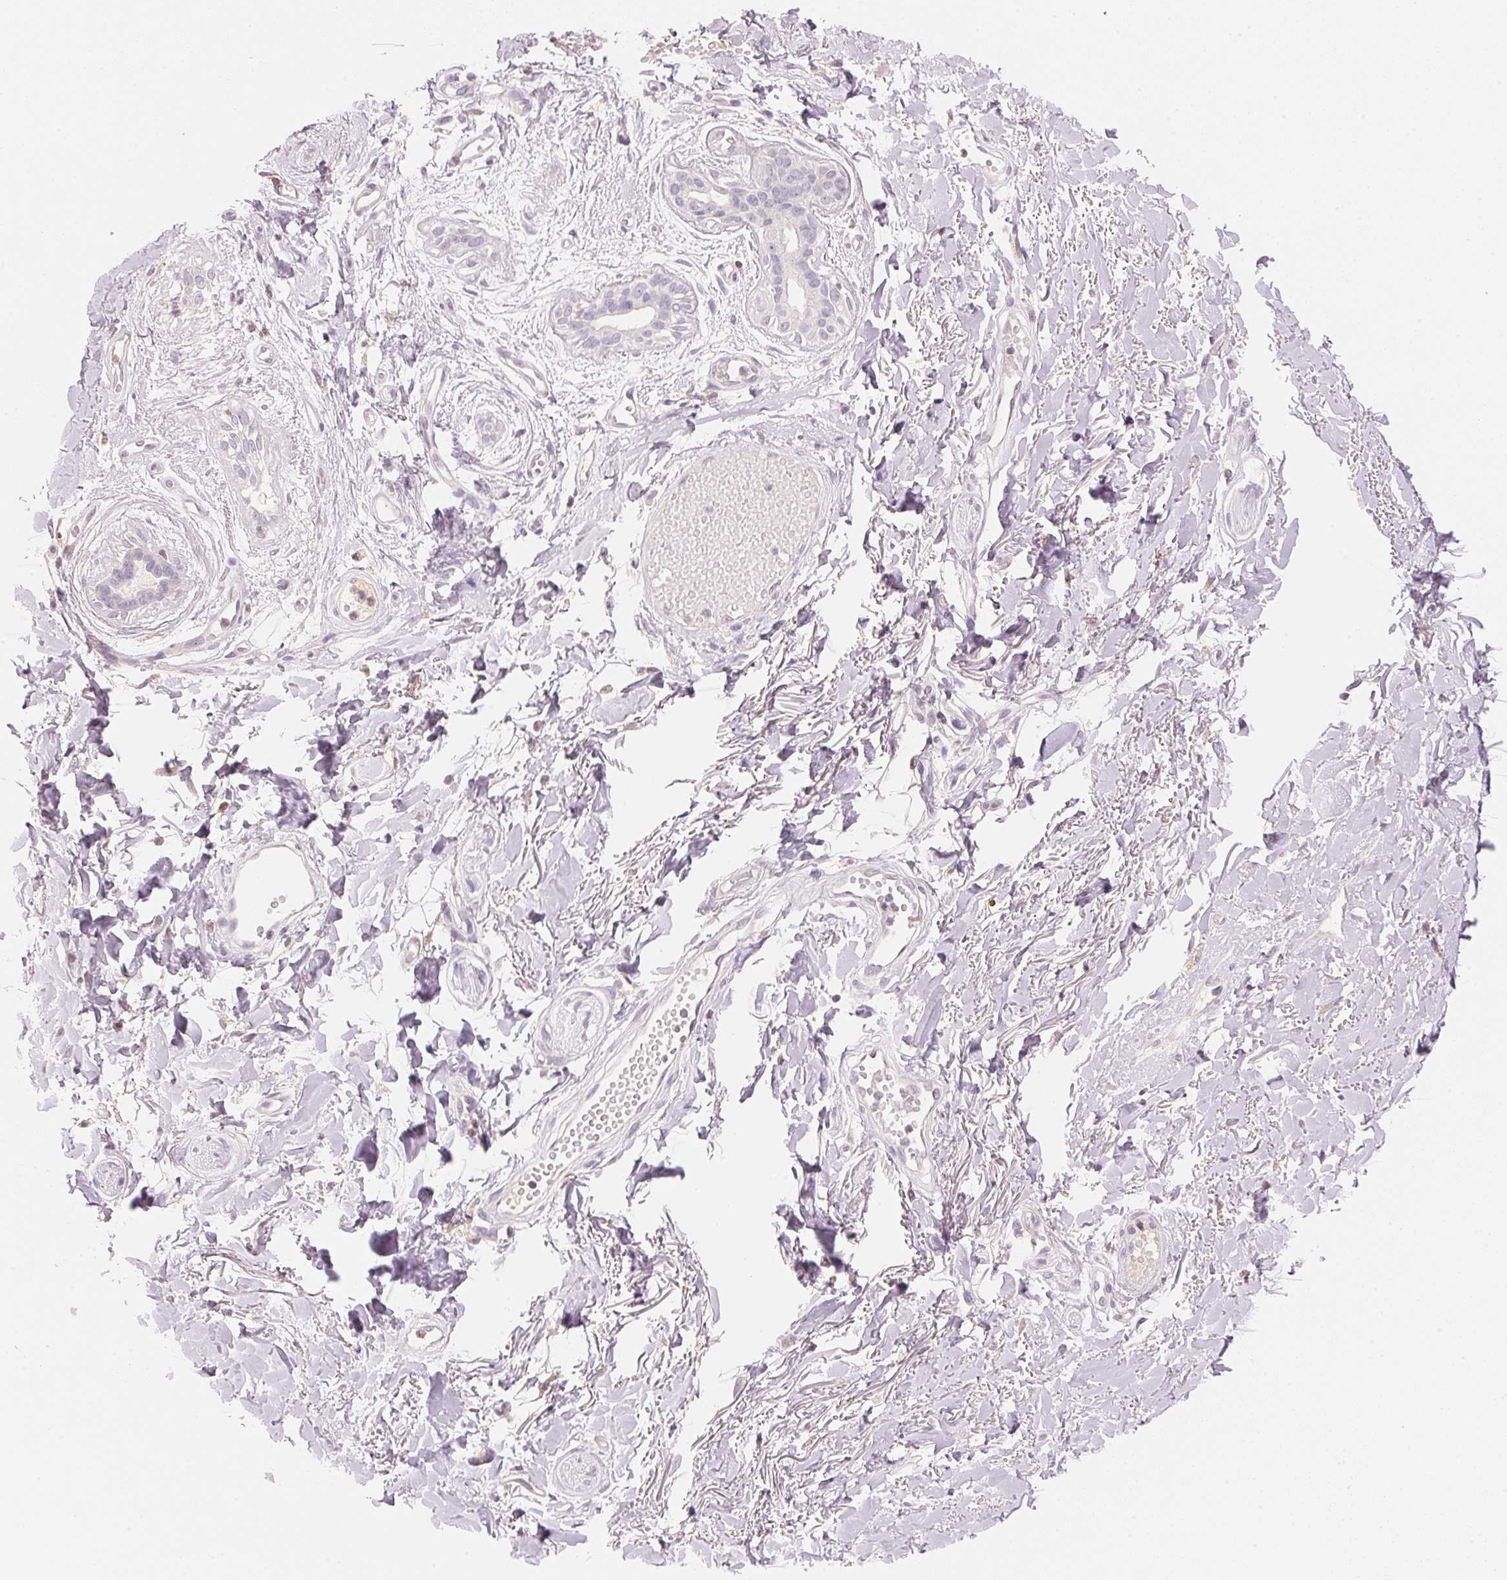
{"staining": {"intensity": "weak", "quantity": "<25%", "location": "cytoplasmic/membranous"}, "tissue": "skin", "cell_type": "Epidermal cells", "image_type": "normal", "snomed": [{"axis": "morphology", "description": "Normal tissue, NOS"}, {"axis": "topography", "description": "Anal"}, {"axis": "topography", "description": "Peripheral nerve tissue"}], "caption": "Protein analysis of benign skin shows no significant staining in epidermal cells. (Immunohistochemistry, brightfield microscopy, high magnification).", "gene": "HOXB13", "patient": {"sex": "male", "age": 78}}